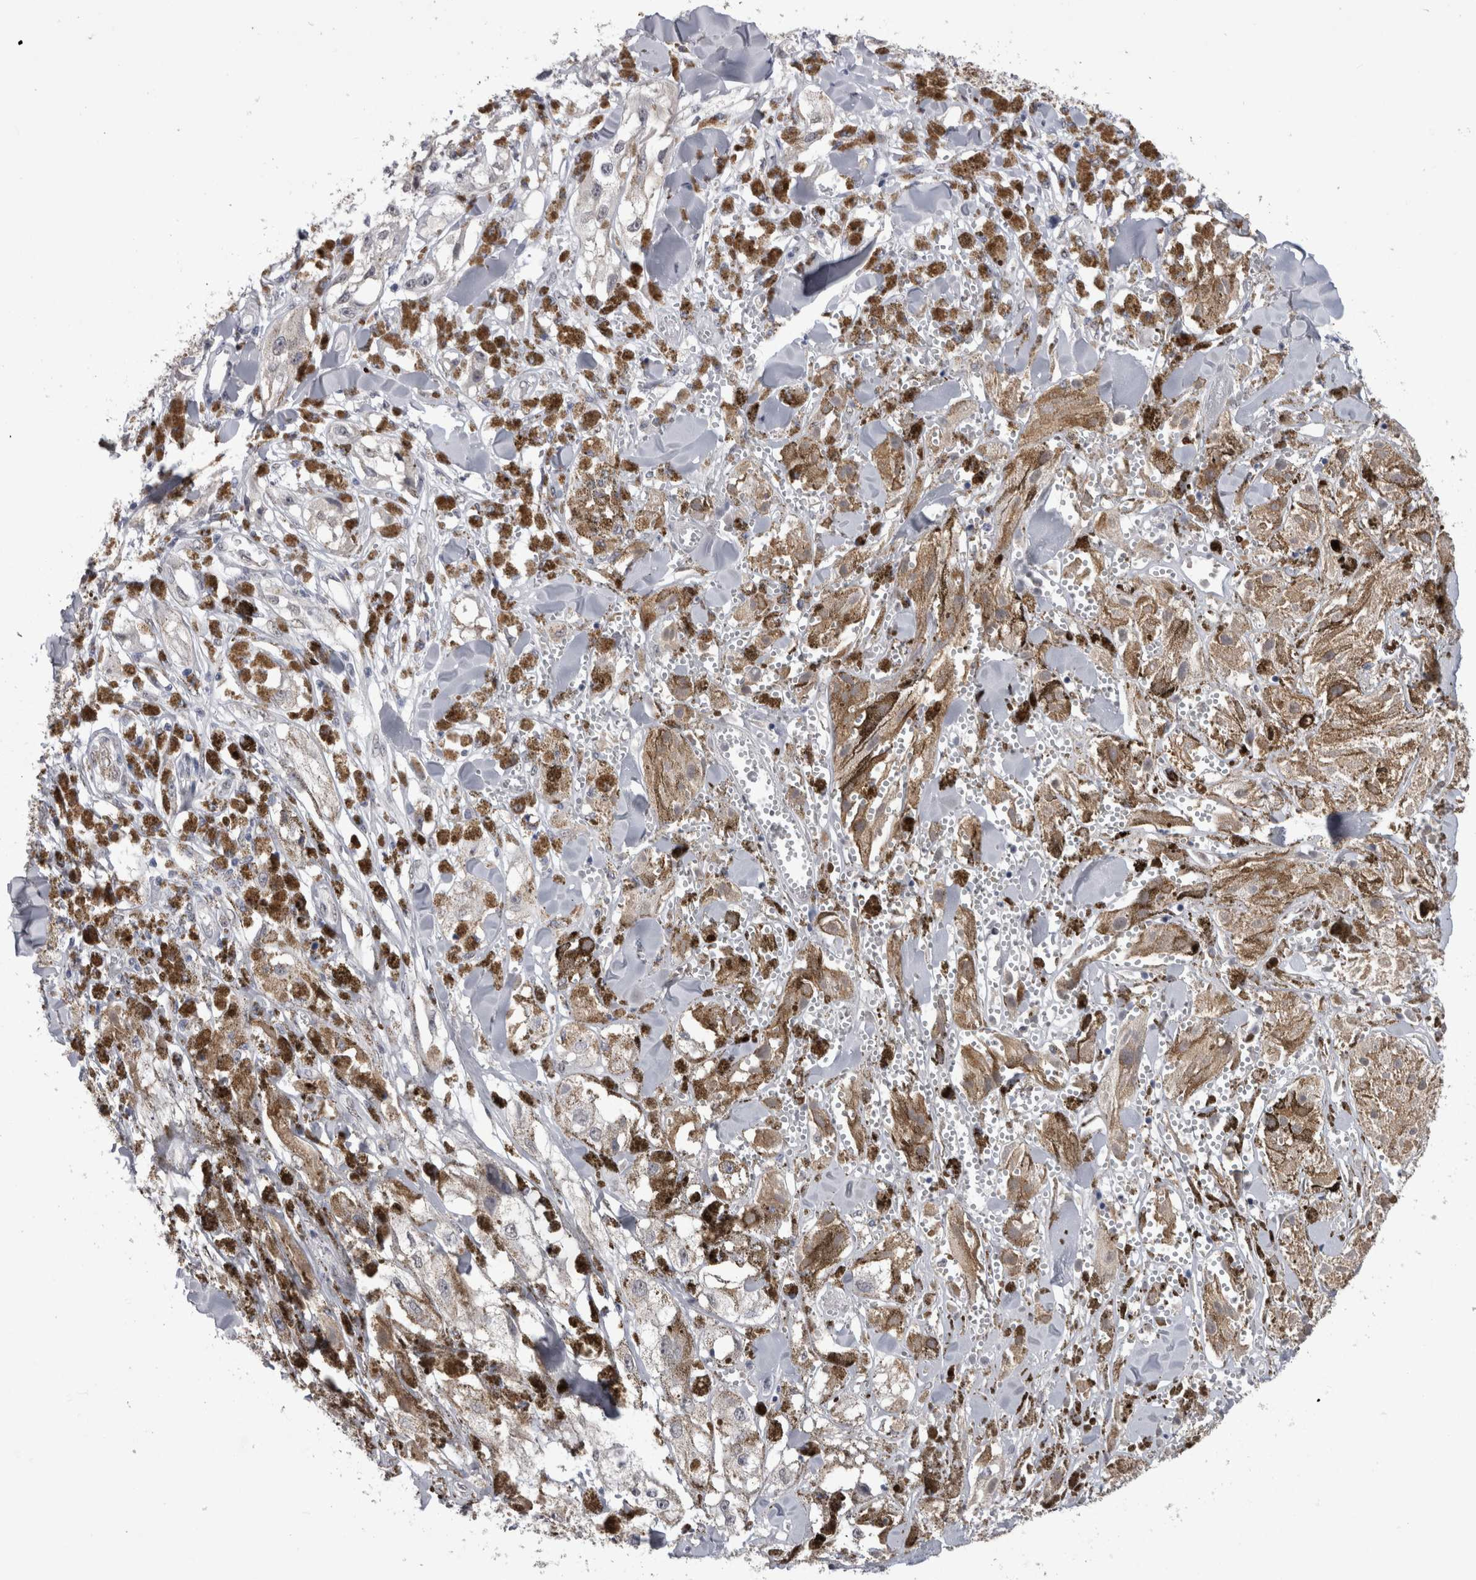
{"staining": {"intensity": "negative", "quantity": "none", "location": "none"}, "tissue": "melanoma", "cell_type": "Tumor cells", "image_type": "cancer", "snomed": [{"axis": "morphology", "description": "Malignant melanoma, NOS"}, {"axis": "topography", "description": "Skin"}], "caption": "Tumor cells show no significant expression in malignant melanoma.", "gene": "PAX5", "patient": {"sex": "male", "age": 88}}